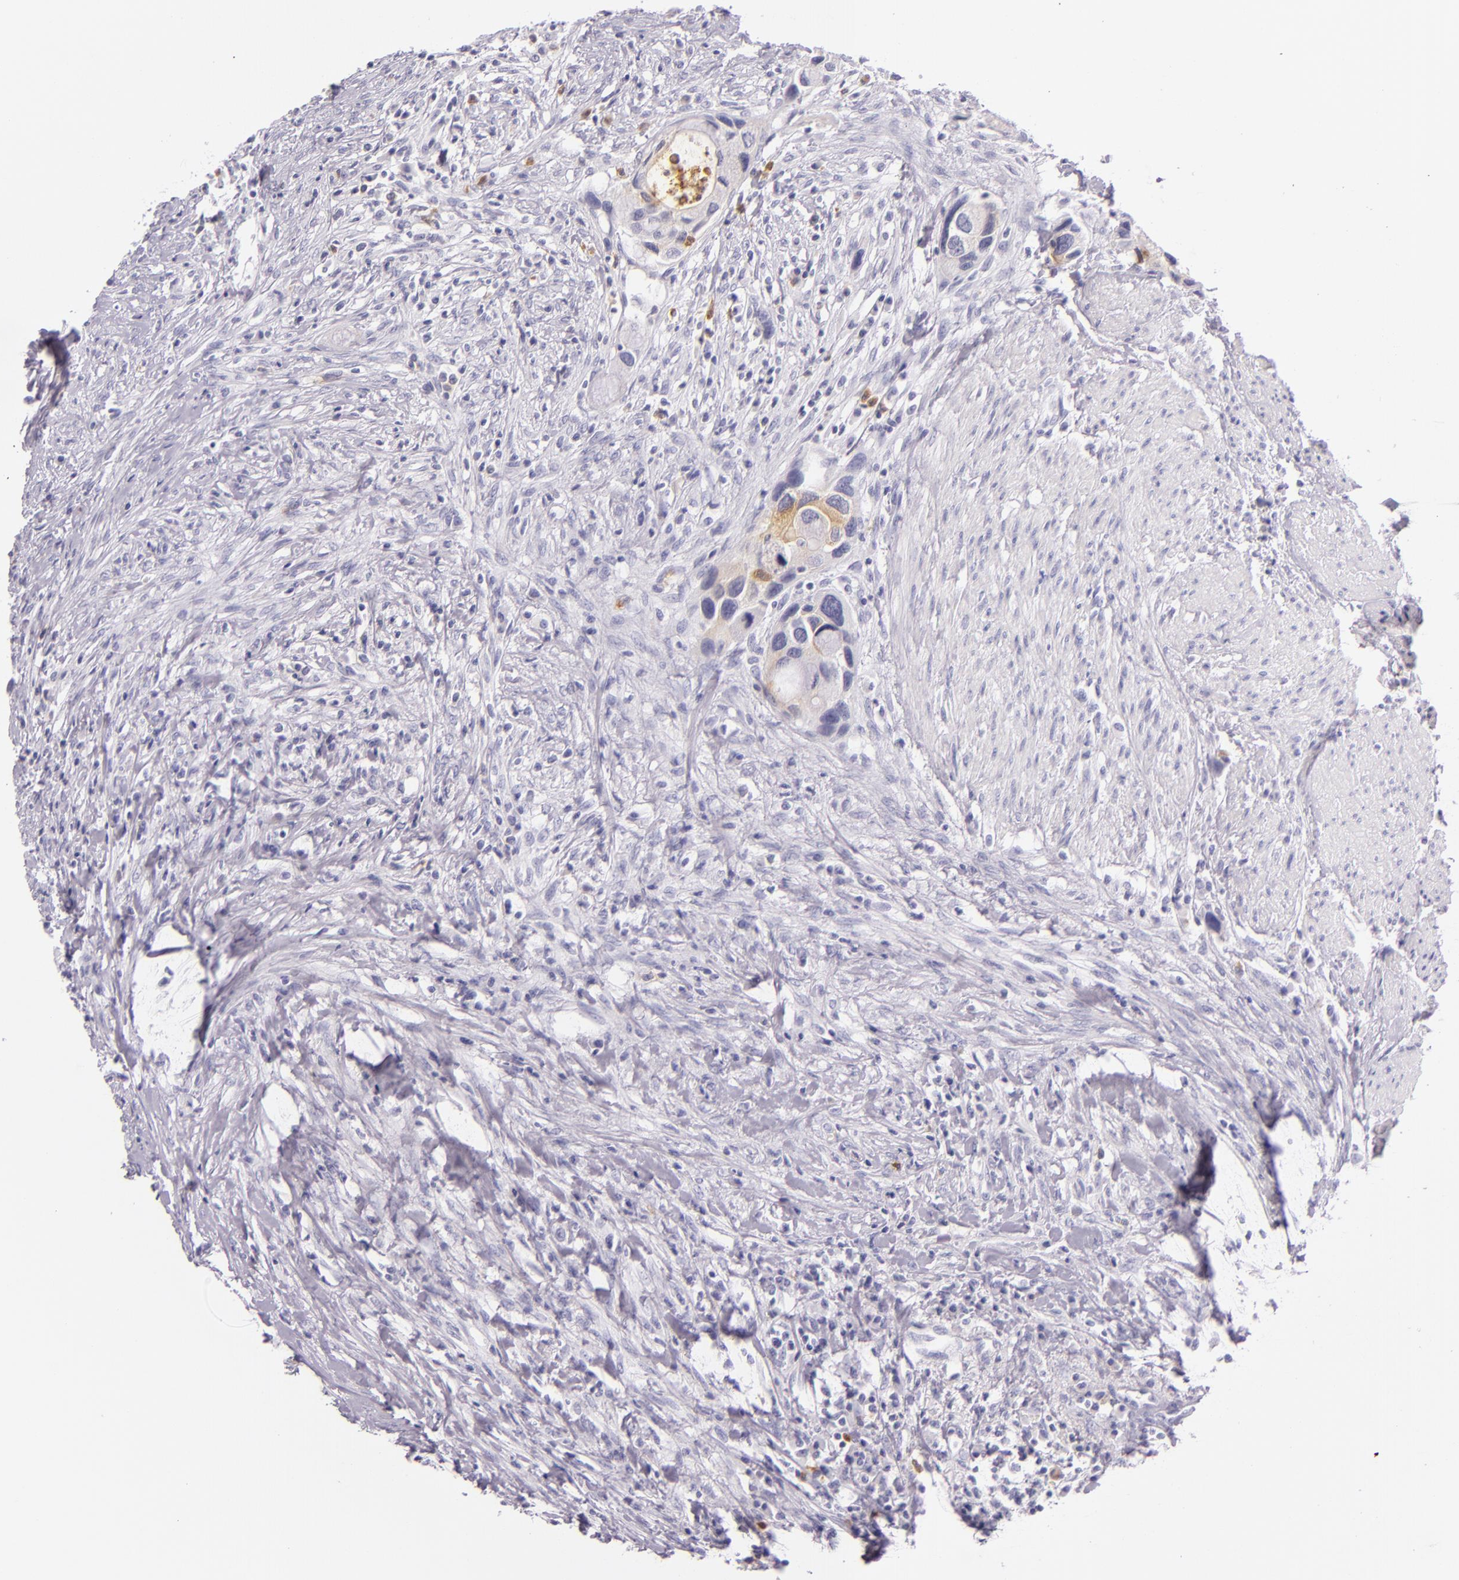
{"staining": {"intensity": "negative", "quantity": "none", "location": "none"}, "tissue": "urothelial cancer", "cell_type": "Tumor cells", "image_type": "cancer", "snomed": [{"axis": "morphology", "description": "Urothelial carcinoma, High grade"}, {"axis": "topography", "description": "Urinary bladder"}], "caption": "Urothelial carcinoma (high-grade) was stained to show a protein in brown. There is no significant staining in tumor cells.", "gene": "CEACAM1", "patient": {"sex": "male", "age": 66}}